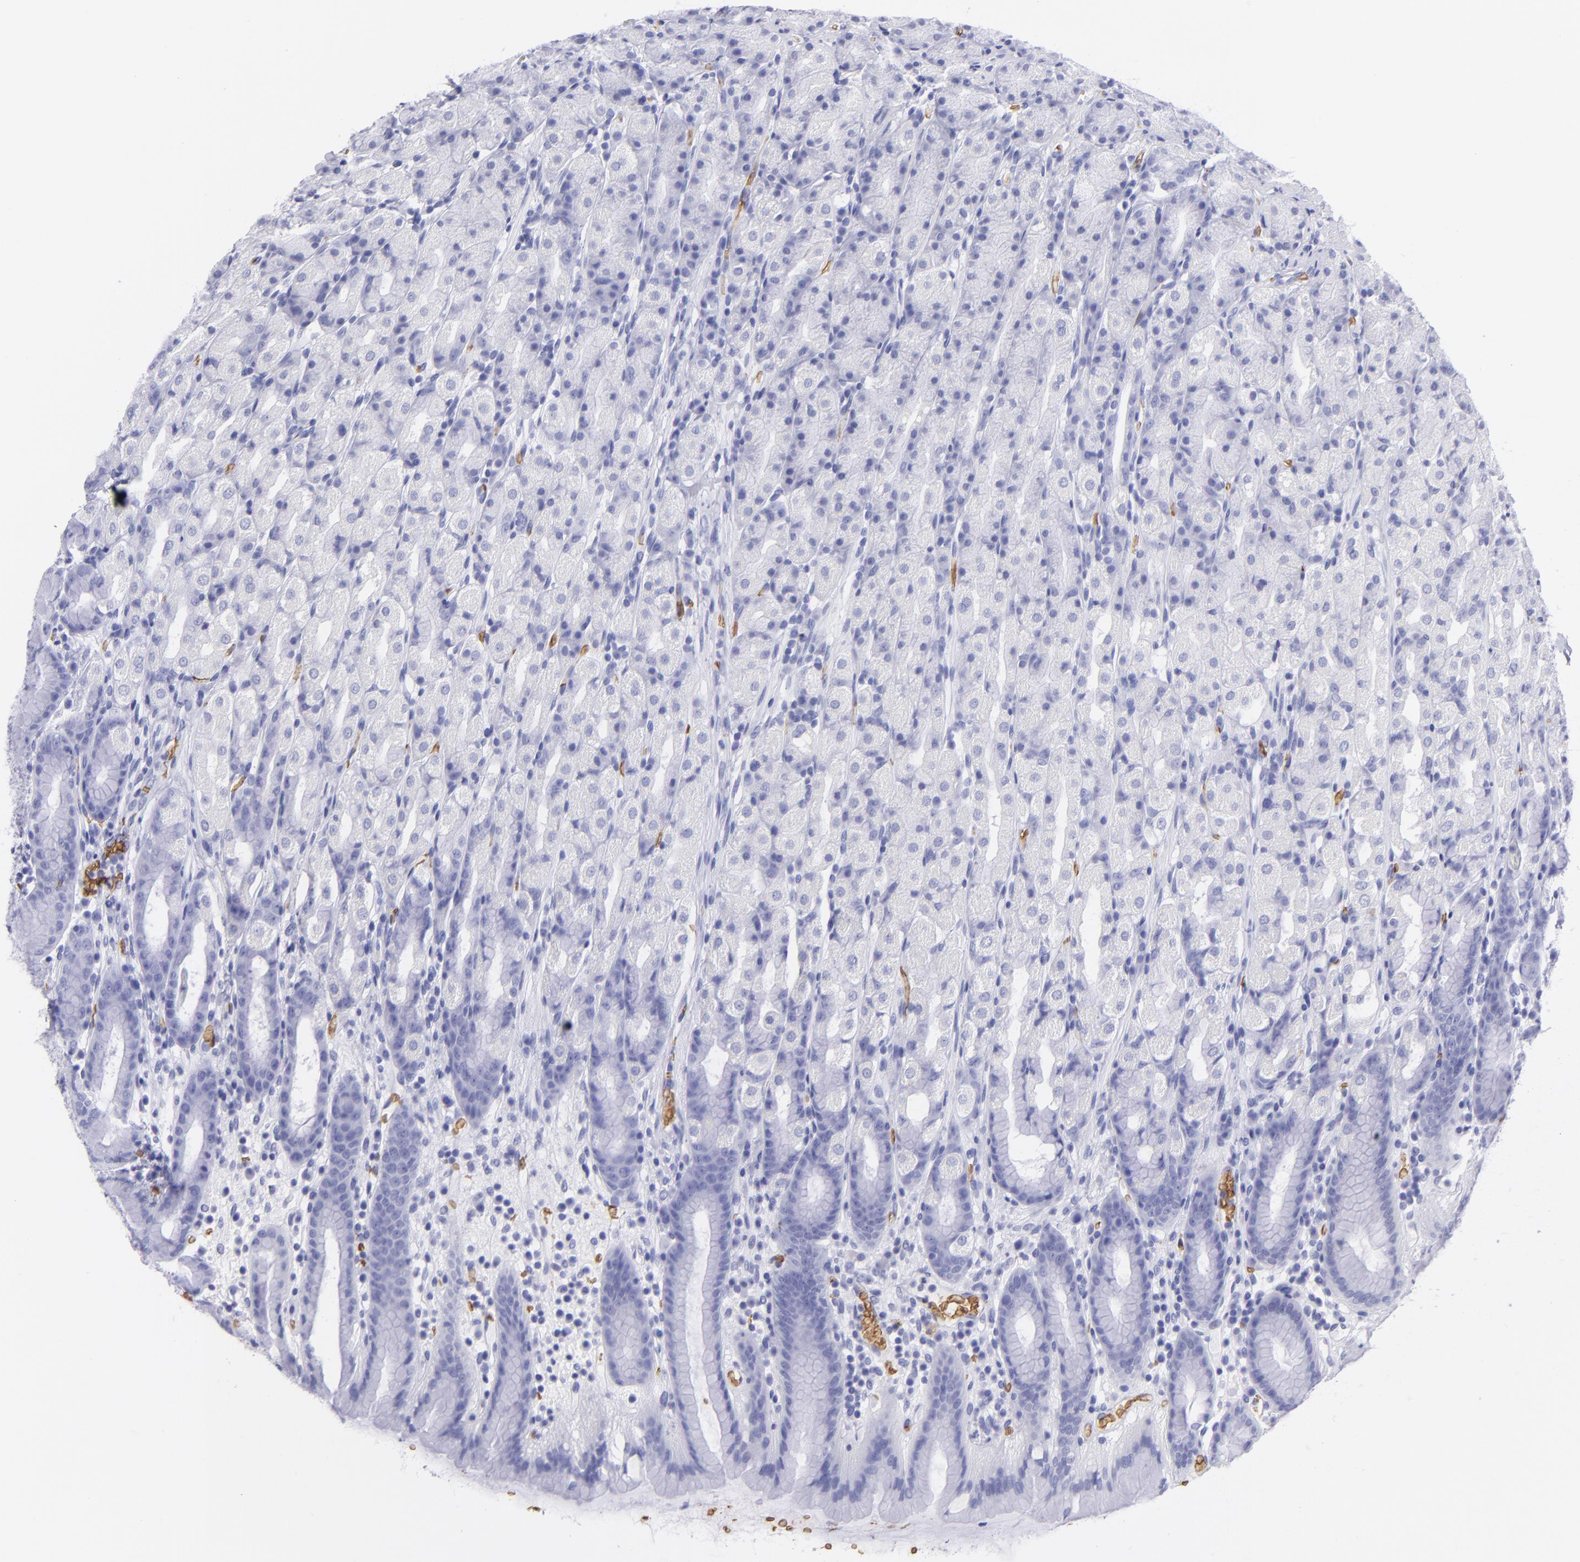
{"staining": {"intensity": "negative", "quantity": "none", "location": "none"}, "tissue": "stomach", "cell_type": "Glandular cells", "image_type": "normal", "snomed": [{"axis": "morphology", "description": "Normal tissue, NOS"}, {"axis": "topography", "description": "Stomach, upper"}], "caption": "IHC photomicrograph of normal stomach: human stomach stained with DAB reveals no significant protein positivity in glandular cells.", "gene": "GYPA", "patient": {"sex": "male", "age": 68}}